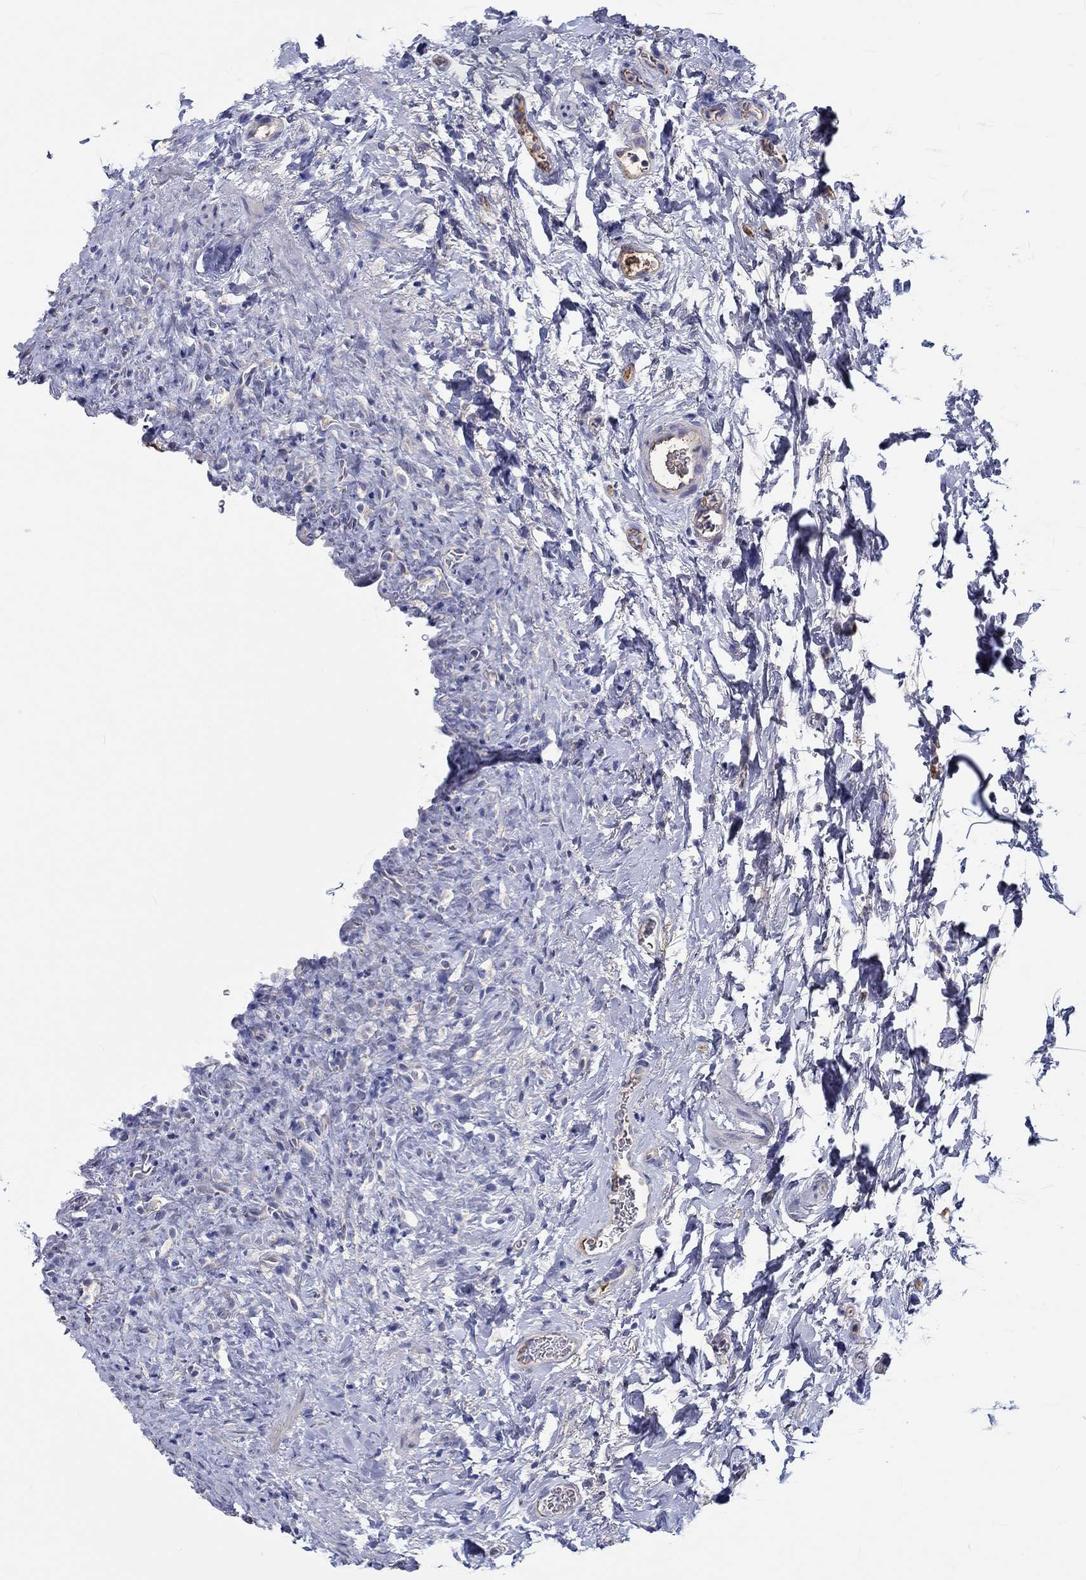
{"staining": {"intensity": "negative", "quantity": "none", "location": "none"}, "tissue": "urinary bladder", "cell_type": "Urothelial cells", "image_type": "normal", "snomed": [{"axis": "morphology", "description": "Normal tissue, NOS"}, {"axis": "topography", "description": "Urinary bladder"}], "caption": "This is a micrograph of immunohistochemistry (IHC) staining of normal urinary bladder, which shows no expression in urothelial cells.", "gene": "CDY1B", "patient": {"sex": "male", "age": 76}}